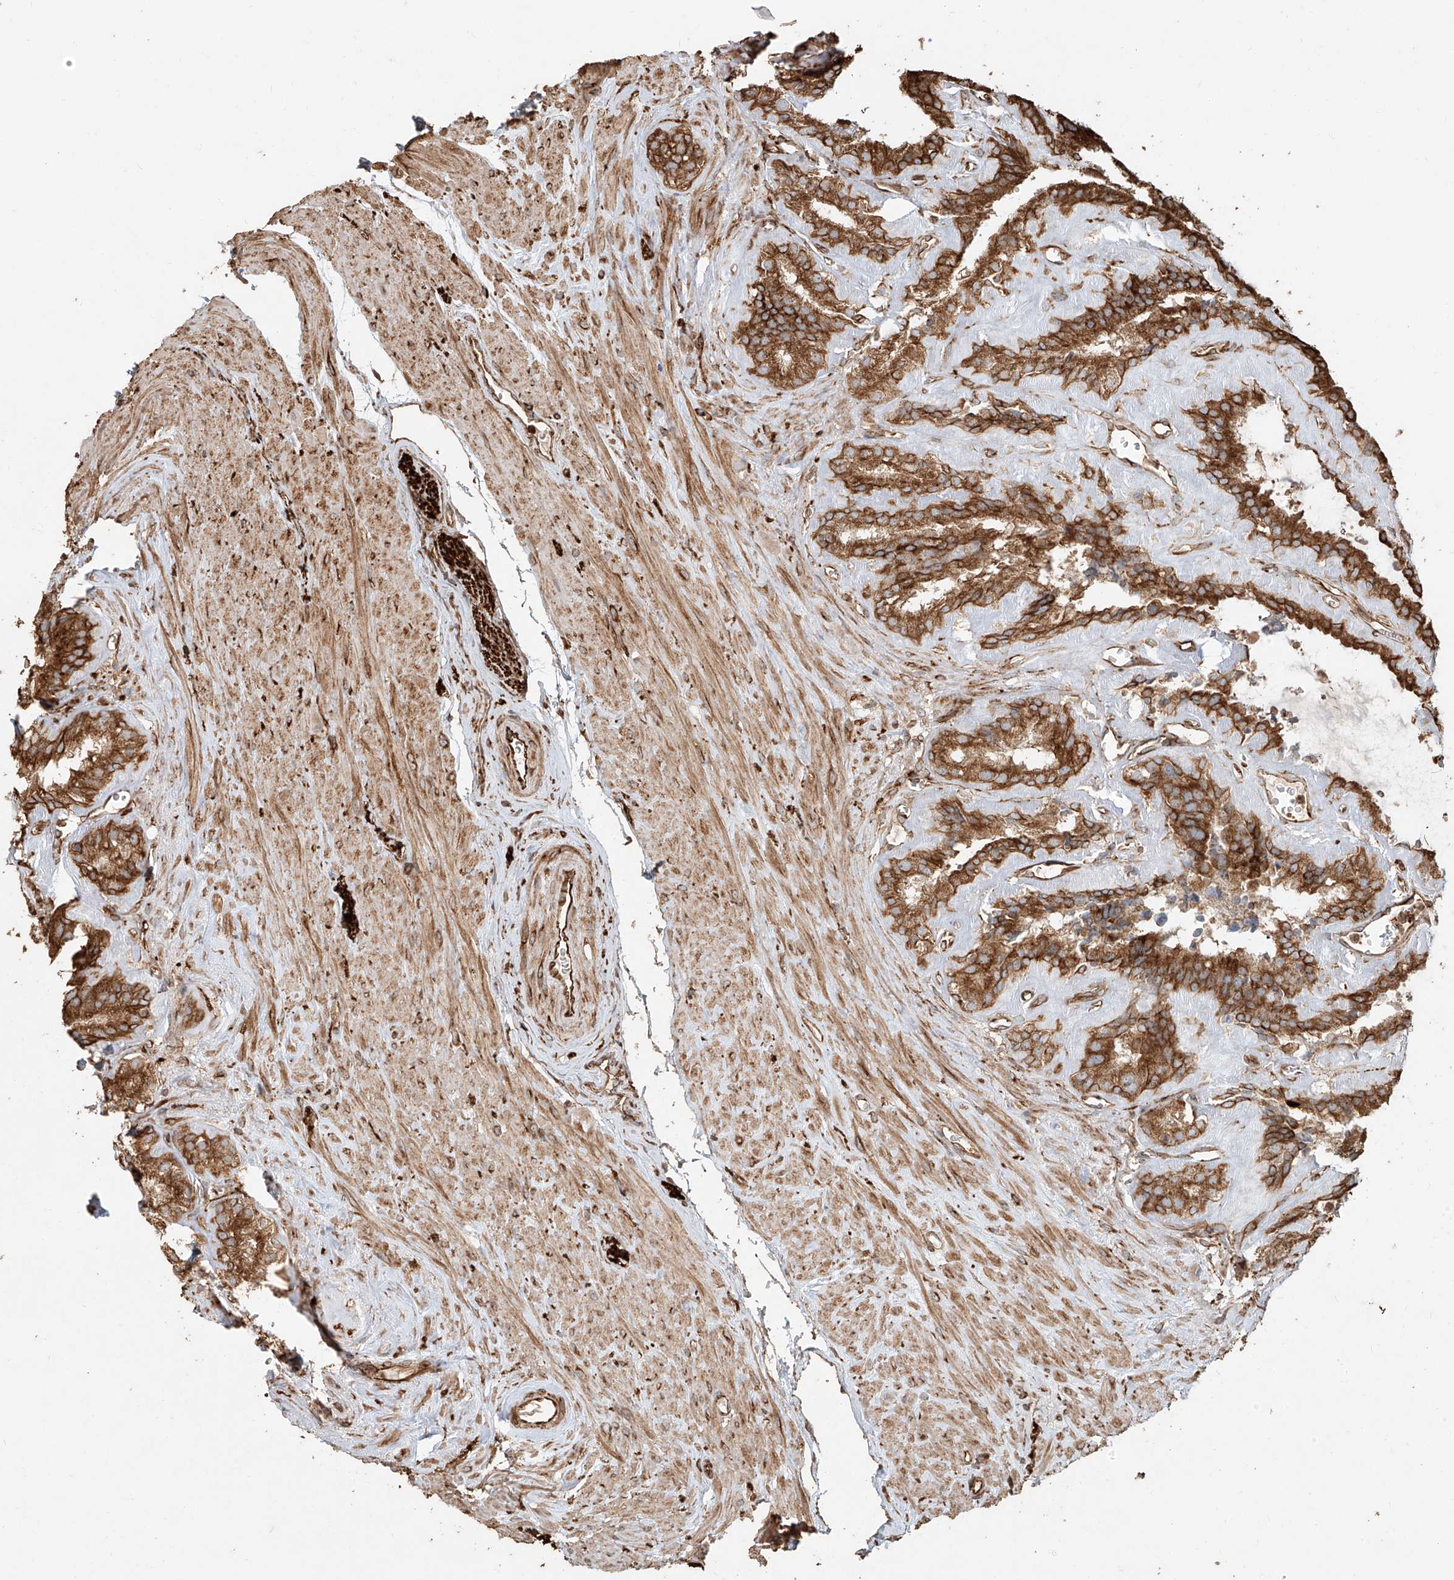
{"staining": {"intensity": "moderate", "quantity": ">75%", "location": "cytoplasmic/membranous"}, "tissue": "seminal vesicle", "cell_type": "Glandular cells", "image_type": "normal", "snomed": [{"axis": "morphology", "description": "Normal tissue, NOS"}, {"axis": "topography", "description": "Prostate"}, {"axis": "topography", "description": "Seminal veicle"}], "caption": "Protein staining shows moderate cytoplasmic/membranous expression in about >75% of glandular cells in normal seminal vesicle.", "gene": "EFNB1", "patient": {"sex": "male", "age": 59}}